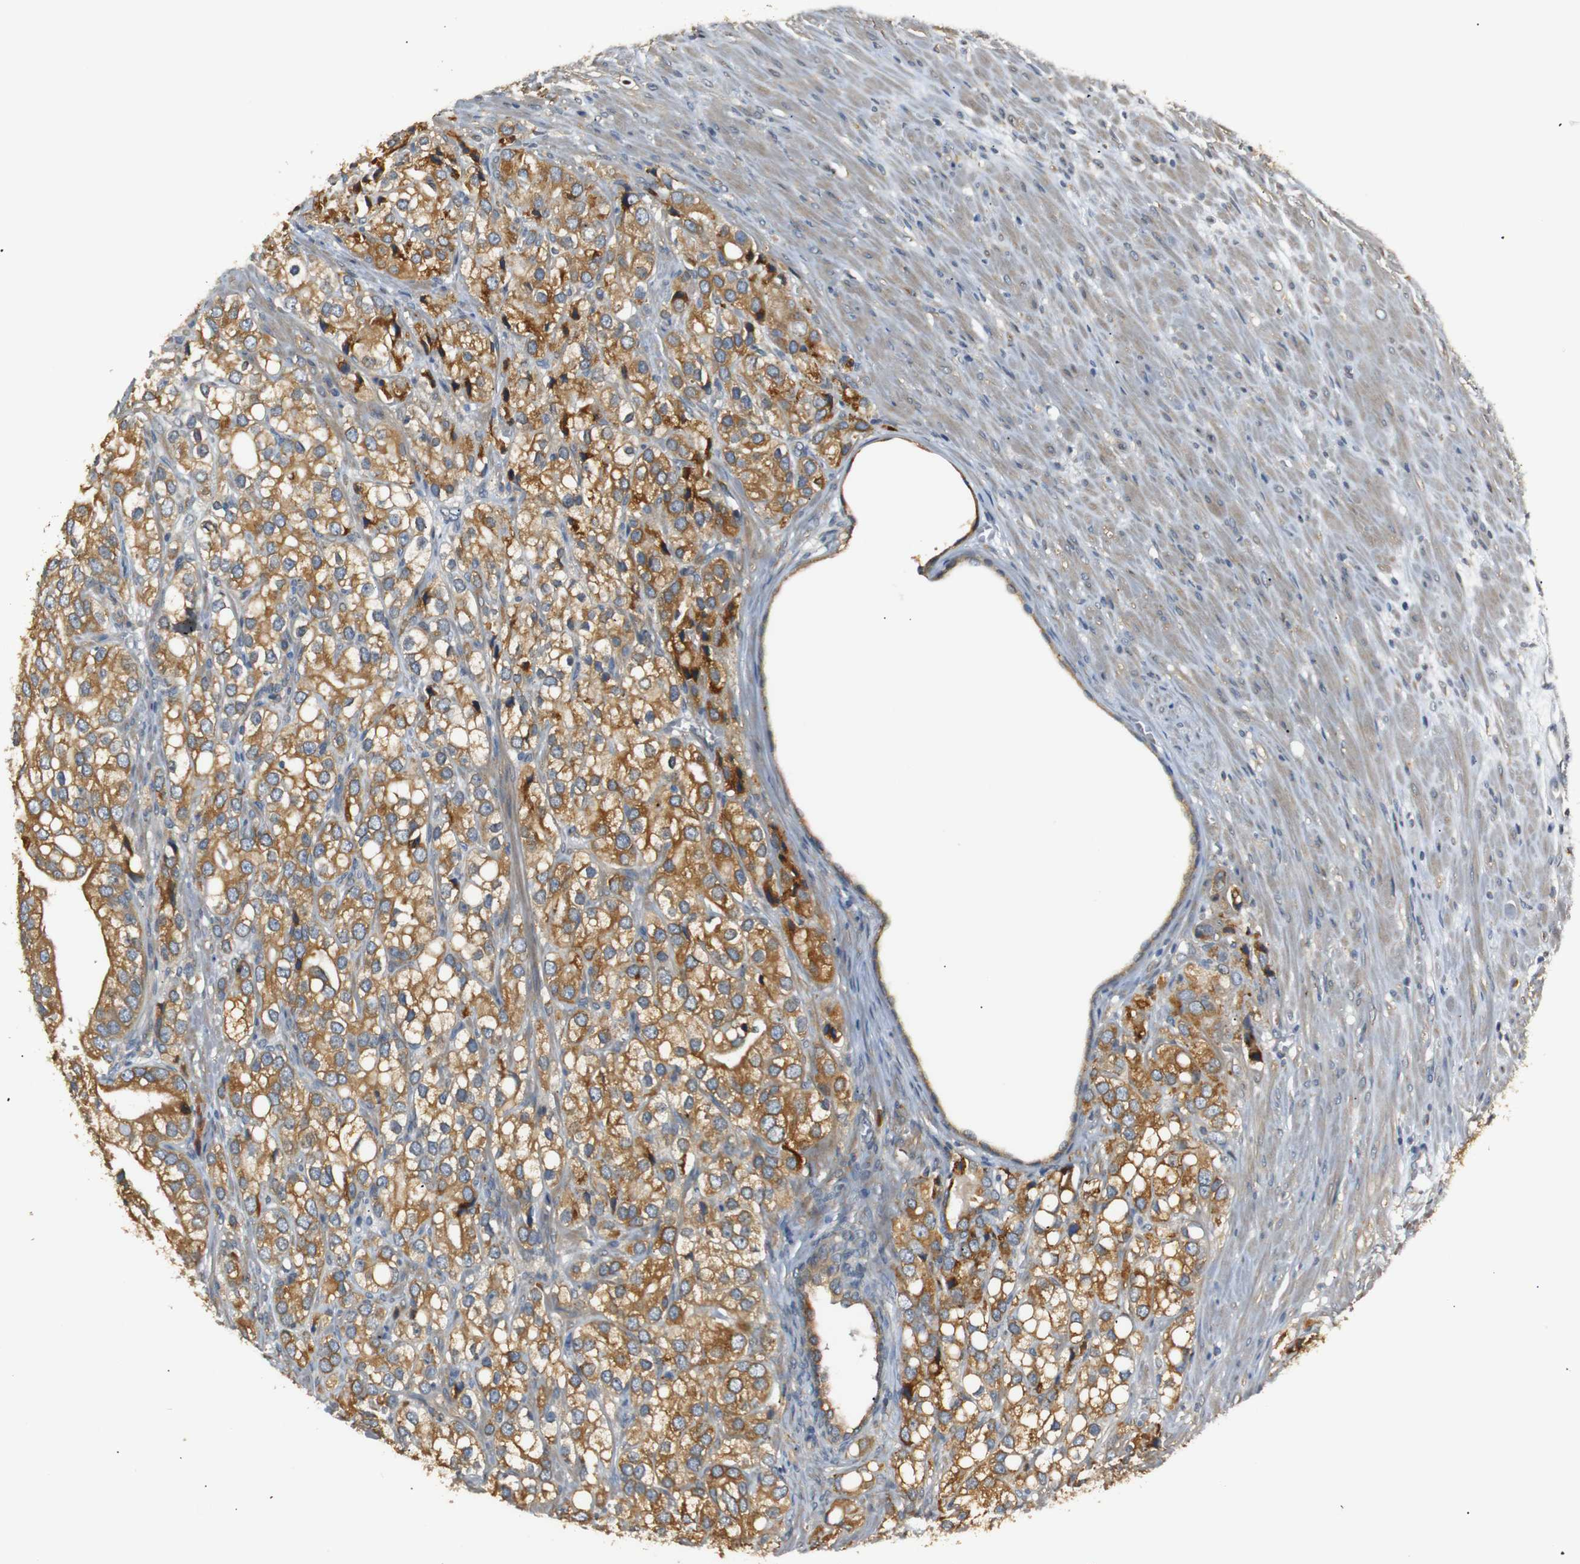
{"staining": {"intensity": "moderate", "quantity": ">75%", "location": "cytoplasmic/membranous"}, "tissue": "prostate cancer", "cell_type": "Tumor cells", "image_type": "cancer", "snomed": [{"axis": "morphology", "description": "Adenocarcinoma, Low grade"}, {"axis": "topography", "description": "Prostate"}], "caption": "Protein staining of prostate cancer tissue demonstrates moderate cytoplasmic/membranous positivity in approximately >75% of tumor cells. (Stains: DAB (3,3'-diaminobenzidine) in brown, nuclei in blue, Microscopy: brightfield microscopy at high magnification).", "gene": "TMED2", "patient": {"sex": "male", "age": 69}}